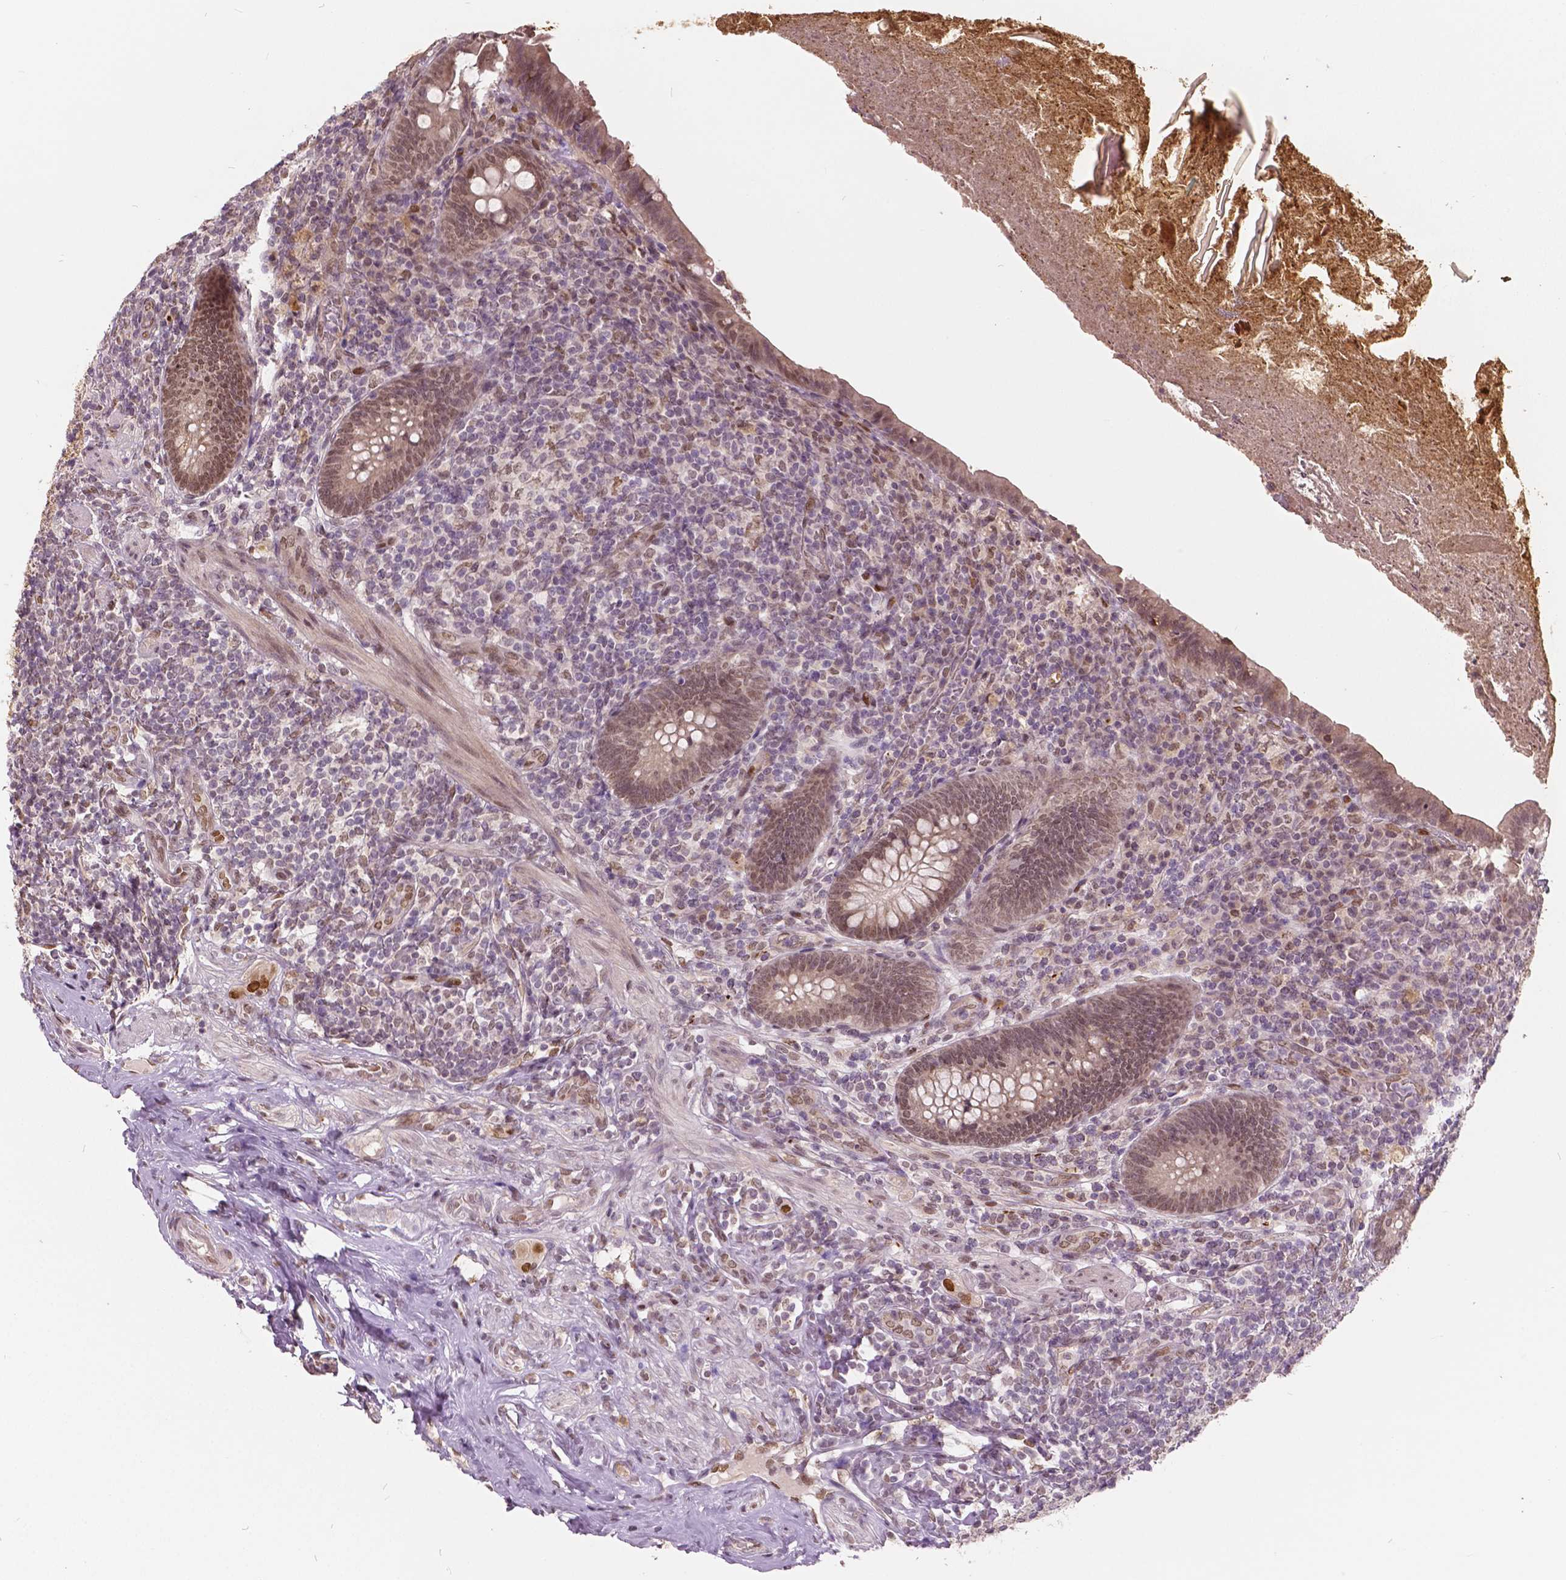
{"staining": {"intensity": "negative", "quantity": "none", "location": "none"}, "tissue": "appendix", "cell_type": "Glandular cells", "image_type": "normal", "snomed": [{"axis": "morphology", "description": "Normal tissue, NOS"}, {"axis": "topography", "description": "Appendix"}], "caption": "Immunohistochemistry of benign human appendix reveals no staining in glandular cells.", "gene": "HMBOX1", "patient": {"sex": "male", "age": 47}}